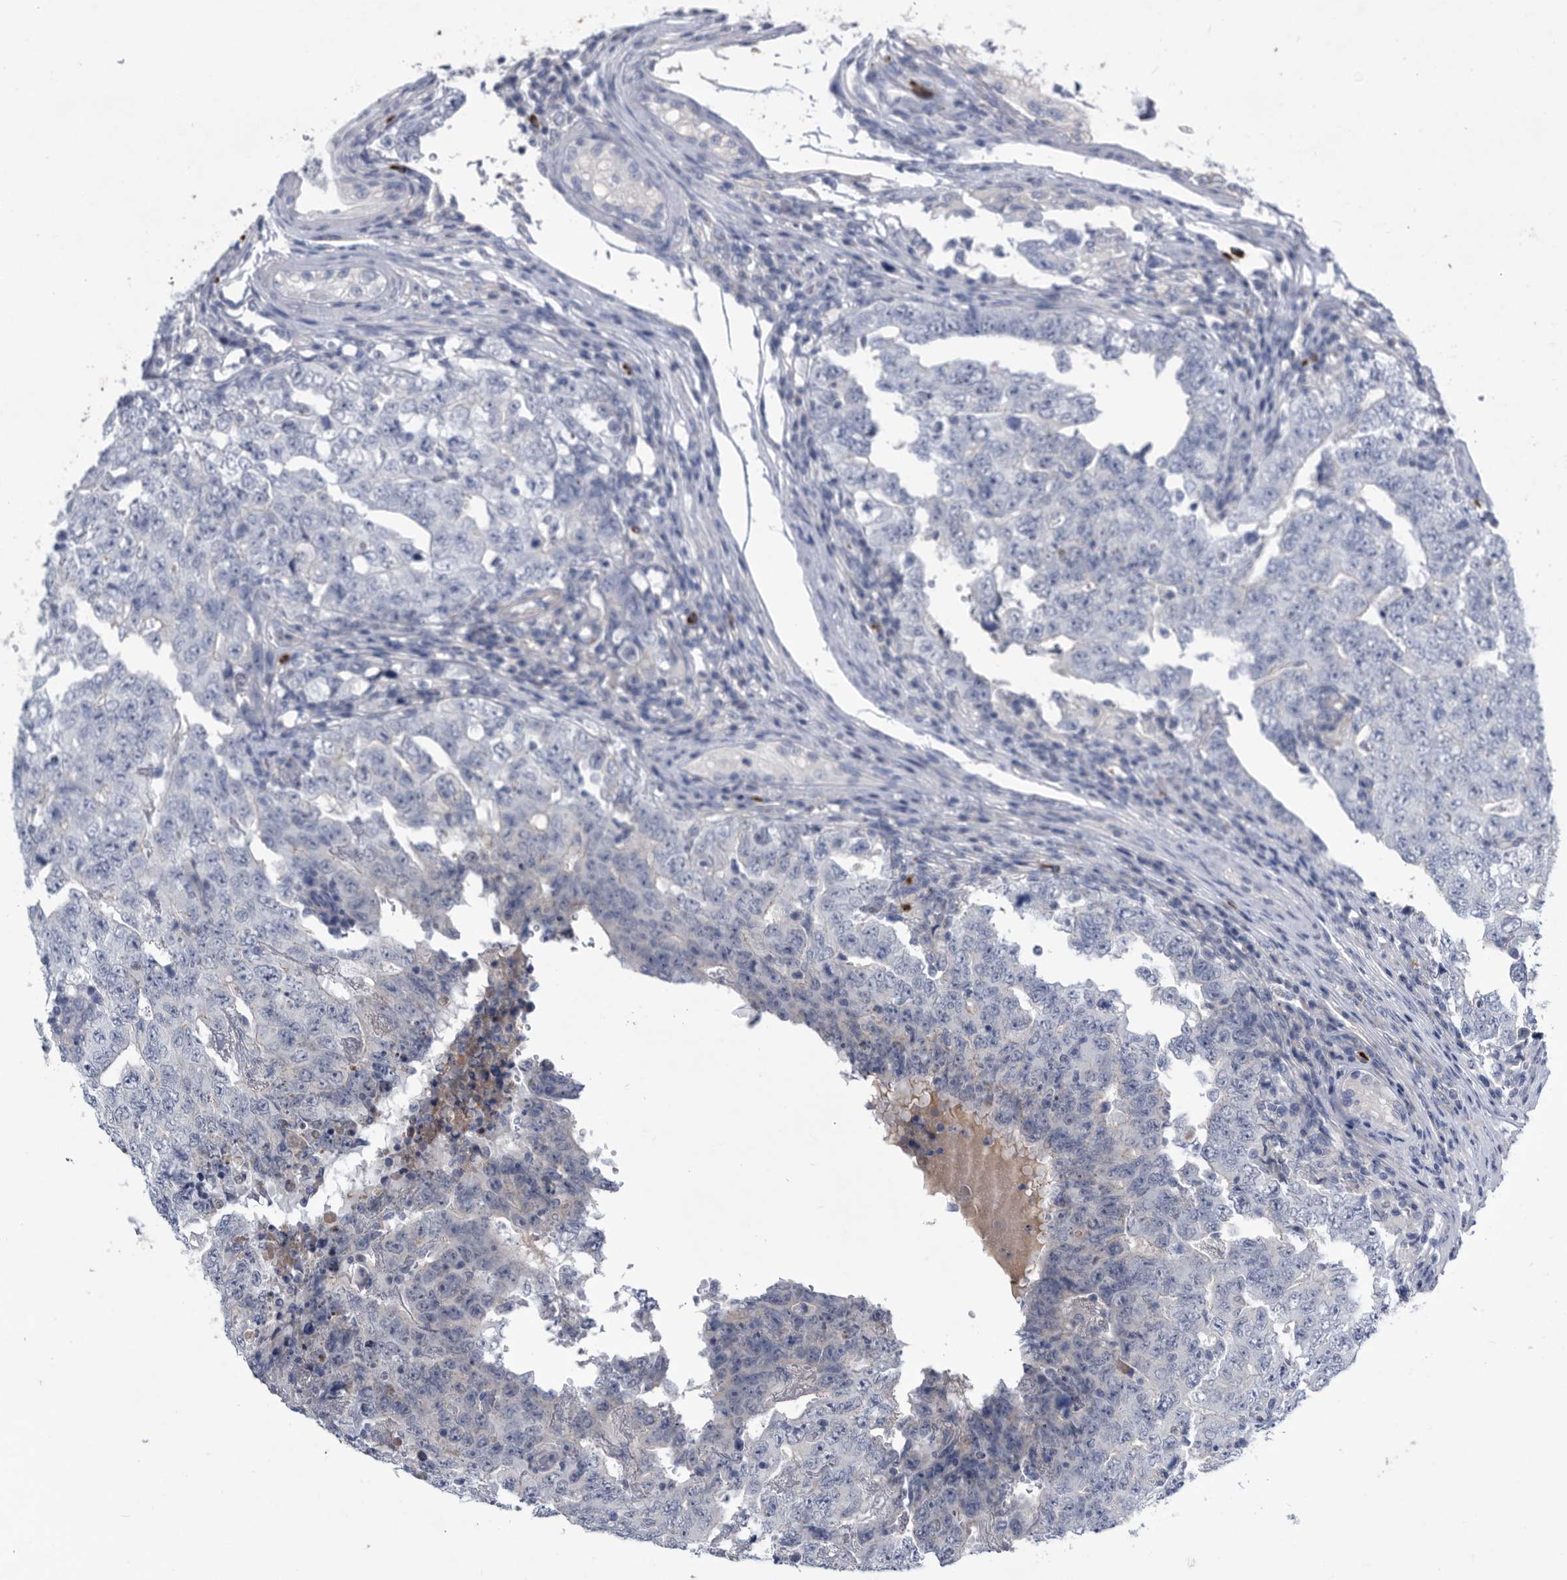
{"staining": {"intensity": "negative", "quantity": "none", "location": "none"}, "tissue": "testis cancer", "cell_type": "Tumor cells", "image_type": "cancer", "snomed": [{"axis": "morphology", "description": "Carcinoma, Embryonal, NOS"}, {"axis": "topography", "description": "Testis"}], "caption": "This histopathology image is of testis cancer stained with immunohistochemistry (IHC) to label a protein in brown with the nuclei are counter-stained blue. There is no positivity in tumor cells.", "gene": "BTBD6", "patient": {"sex": "male", "age": 26}}